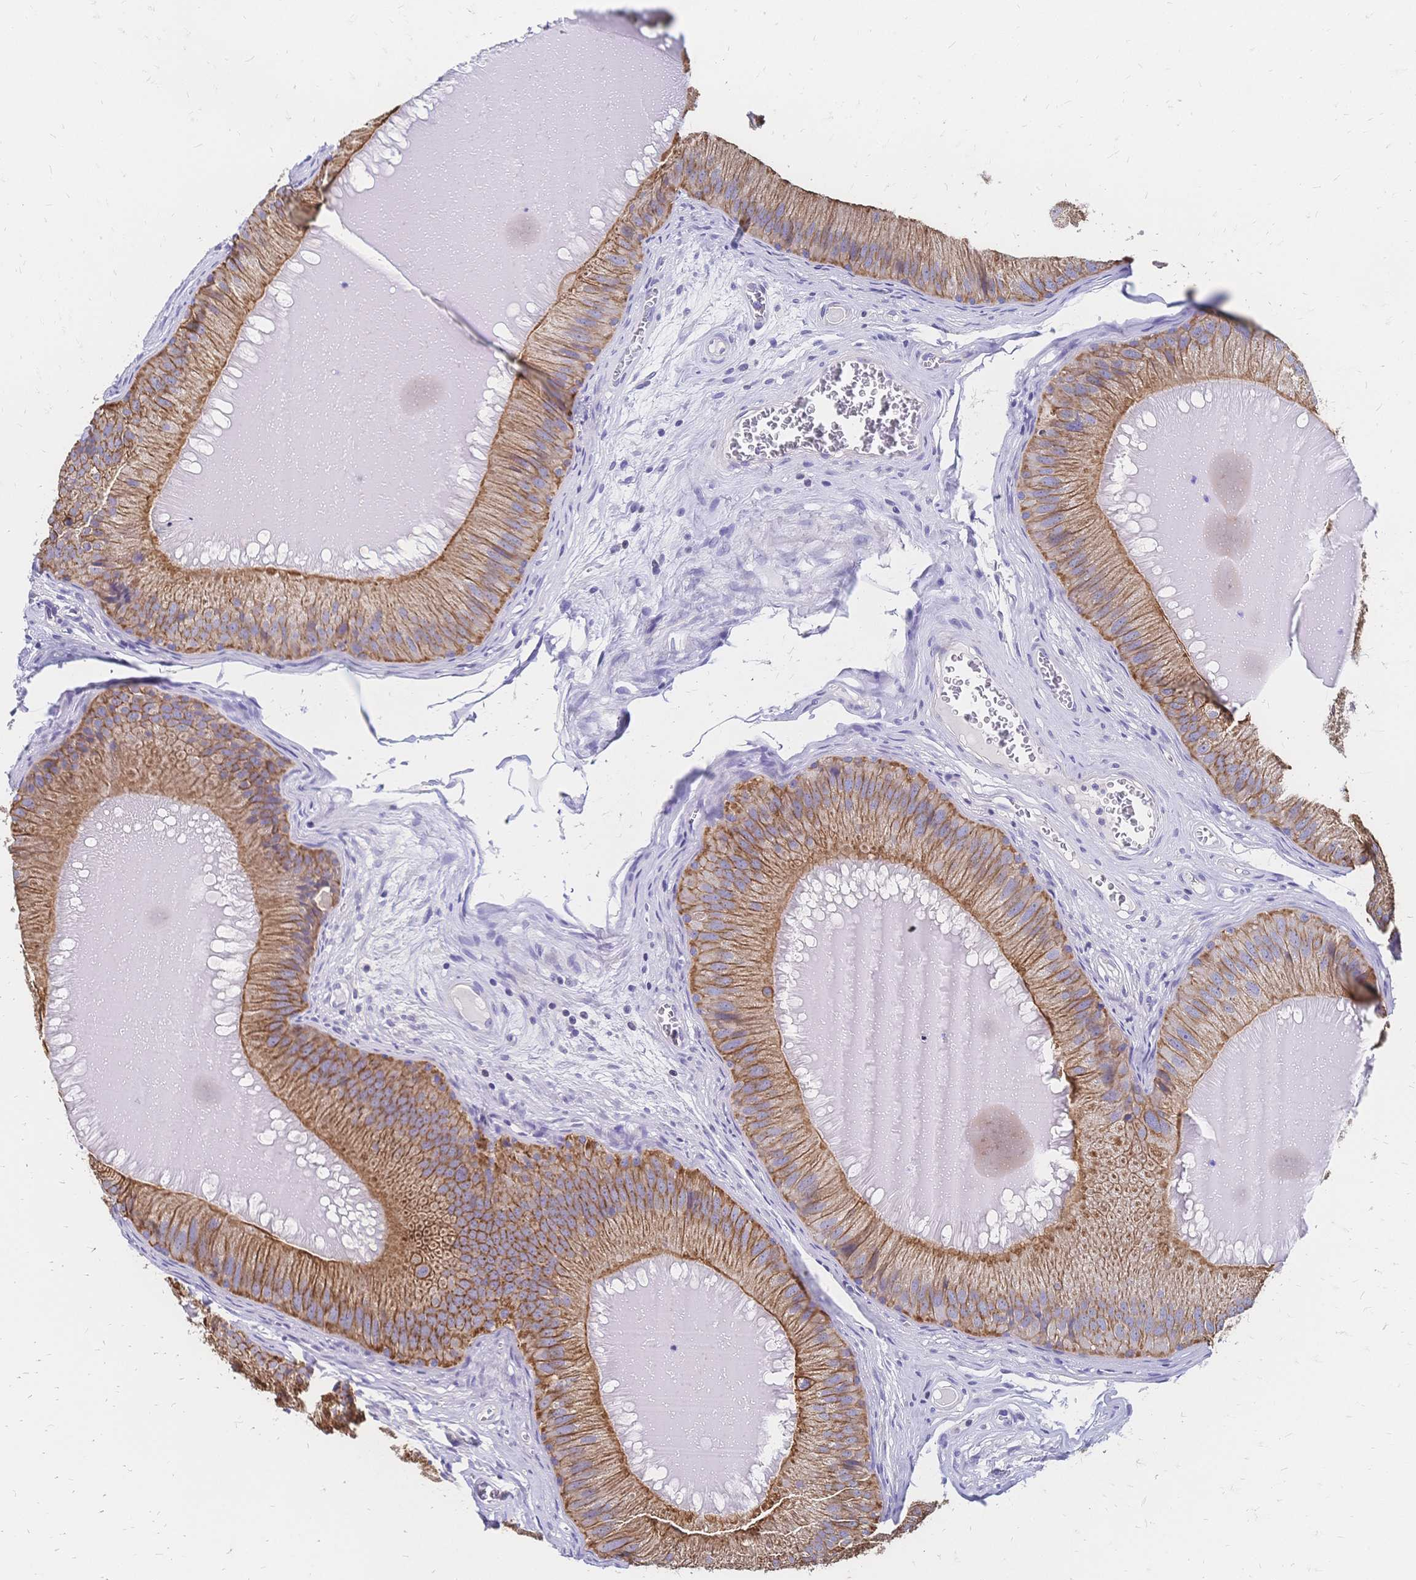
{"staining": {"intensity": "strong", "quantity": ">75%", "location": "cytoplasmic/membranous"}, "tissue": "epididymis", "cell_type": "Glandular cells", "image_type": "normal", "snomed": [{"axis": "morphology", "description": "Normal tissue, NOS"}, {"axis": "topography", "description": "Epididymis, spermatic cord, NOS"}], "caption": "Glandular cells reveal strong cytoplasmic/membranous expression in about >75% of cells in unremarkable epididymis. The staining is performed using DAB (3,3'-diaminobenzidine) brown chromogen to label protein expression. The nuclei are counter-stained blue using hematoxylin.", "gene": "DTNB", "patient": {"sex": "male", "age": 39}}